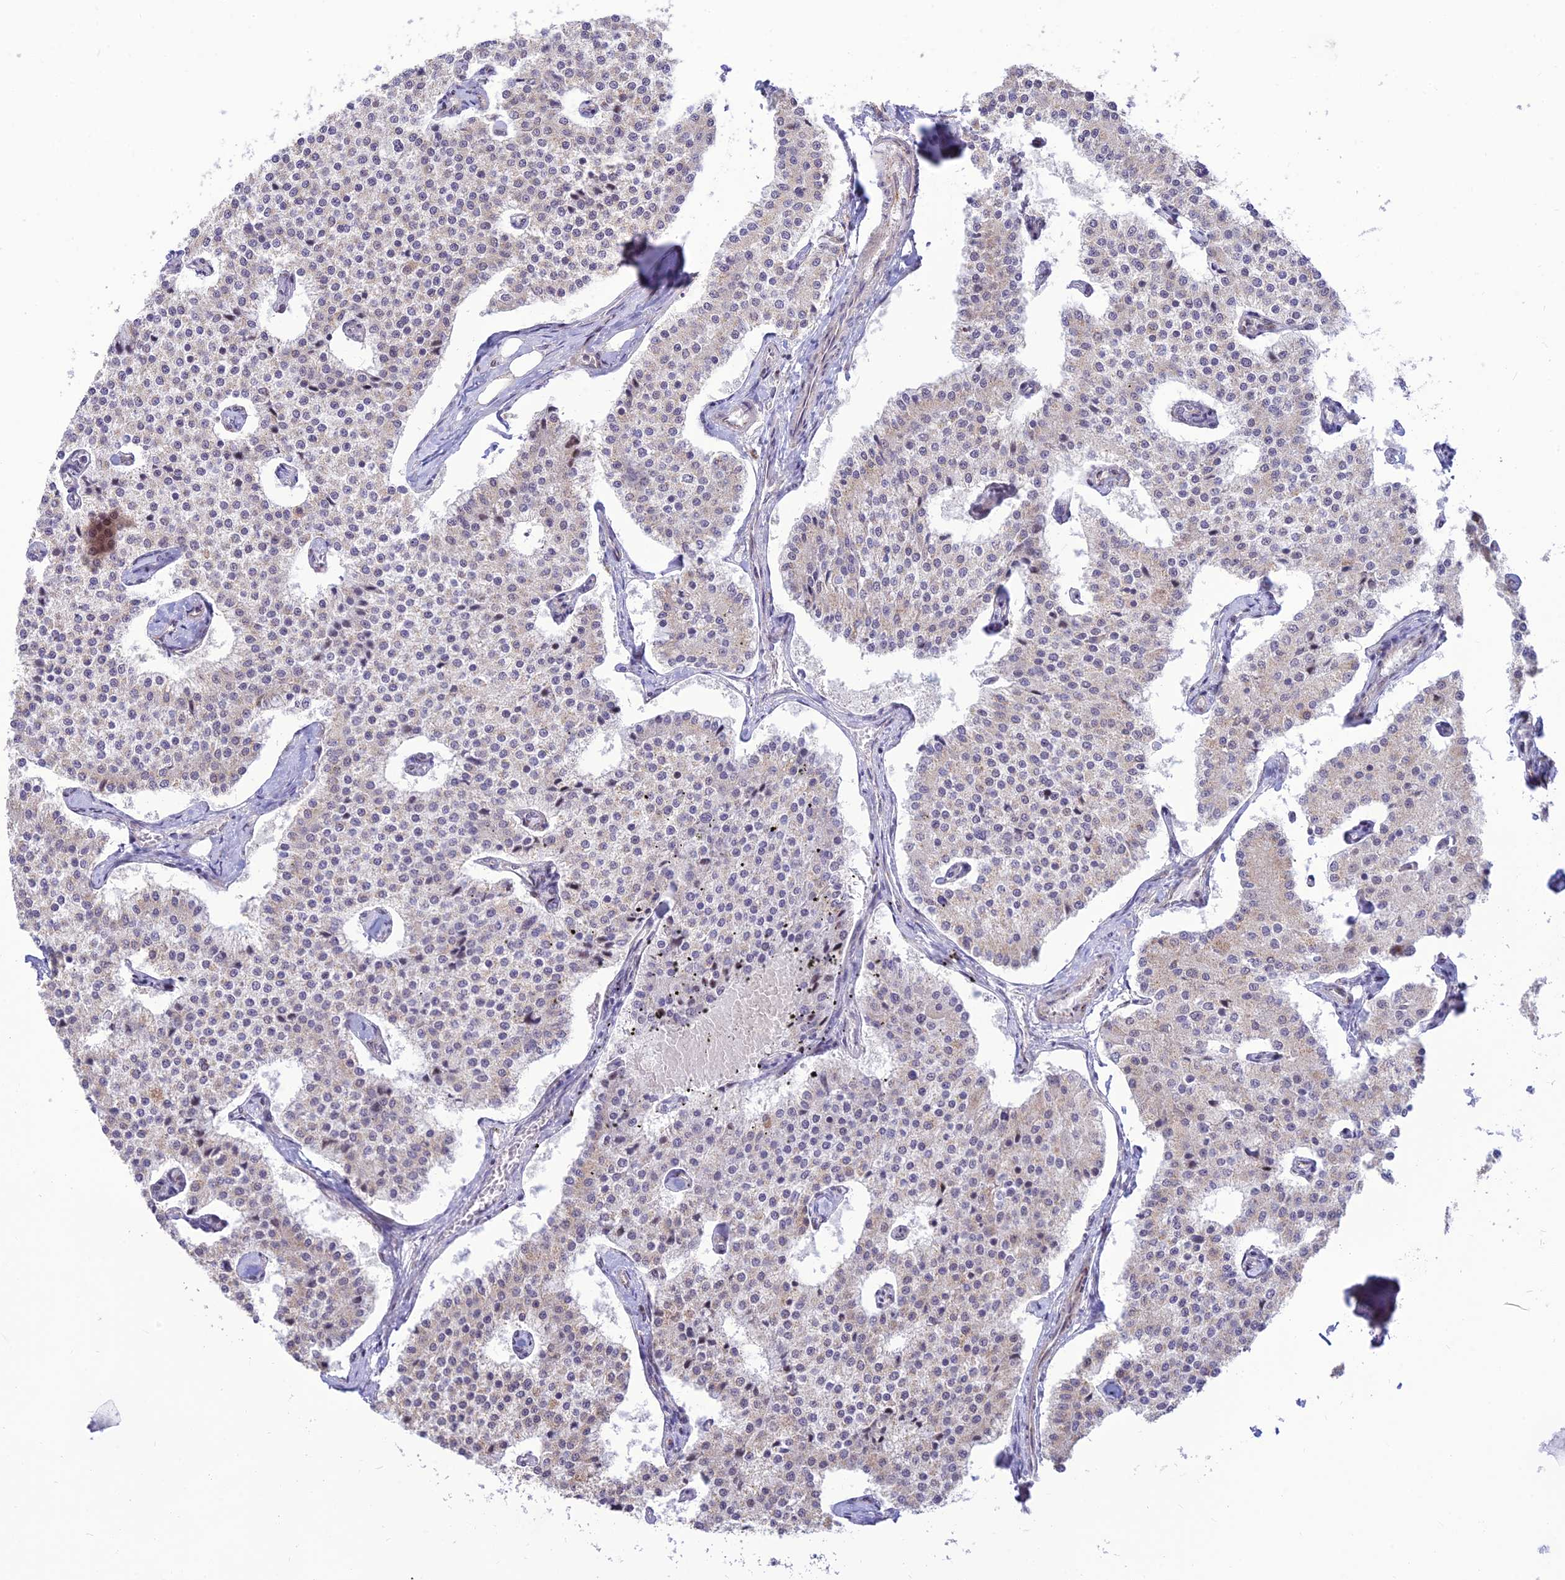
{"staining": {"intensity": "negative", "quantity": "none", "location": "none"}, "tissue": "carcinoid", "cell_type": "Tumor cells", "image_type": "cancer", "snomed": [{"axis": "morphology", "description": "Carcinoid, malignant, NOS"}, {"axis": "topography", "description": "Colon"}], "caption": "This is an immunohistochemistry image of human malignant carcinoid. There is no staining in tumor cells.", "gene": "GOLGA3", "patient": {"sex": "female", "age": 52}}